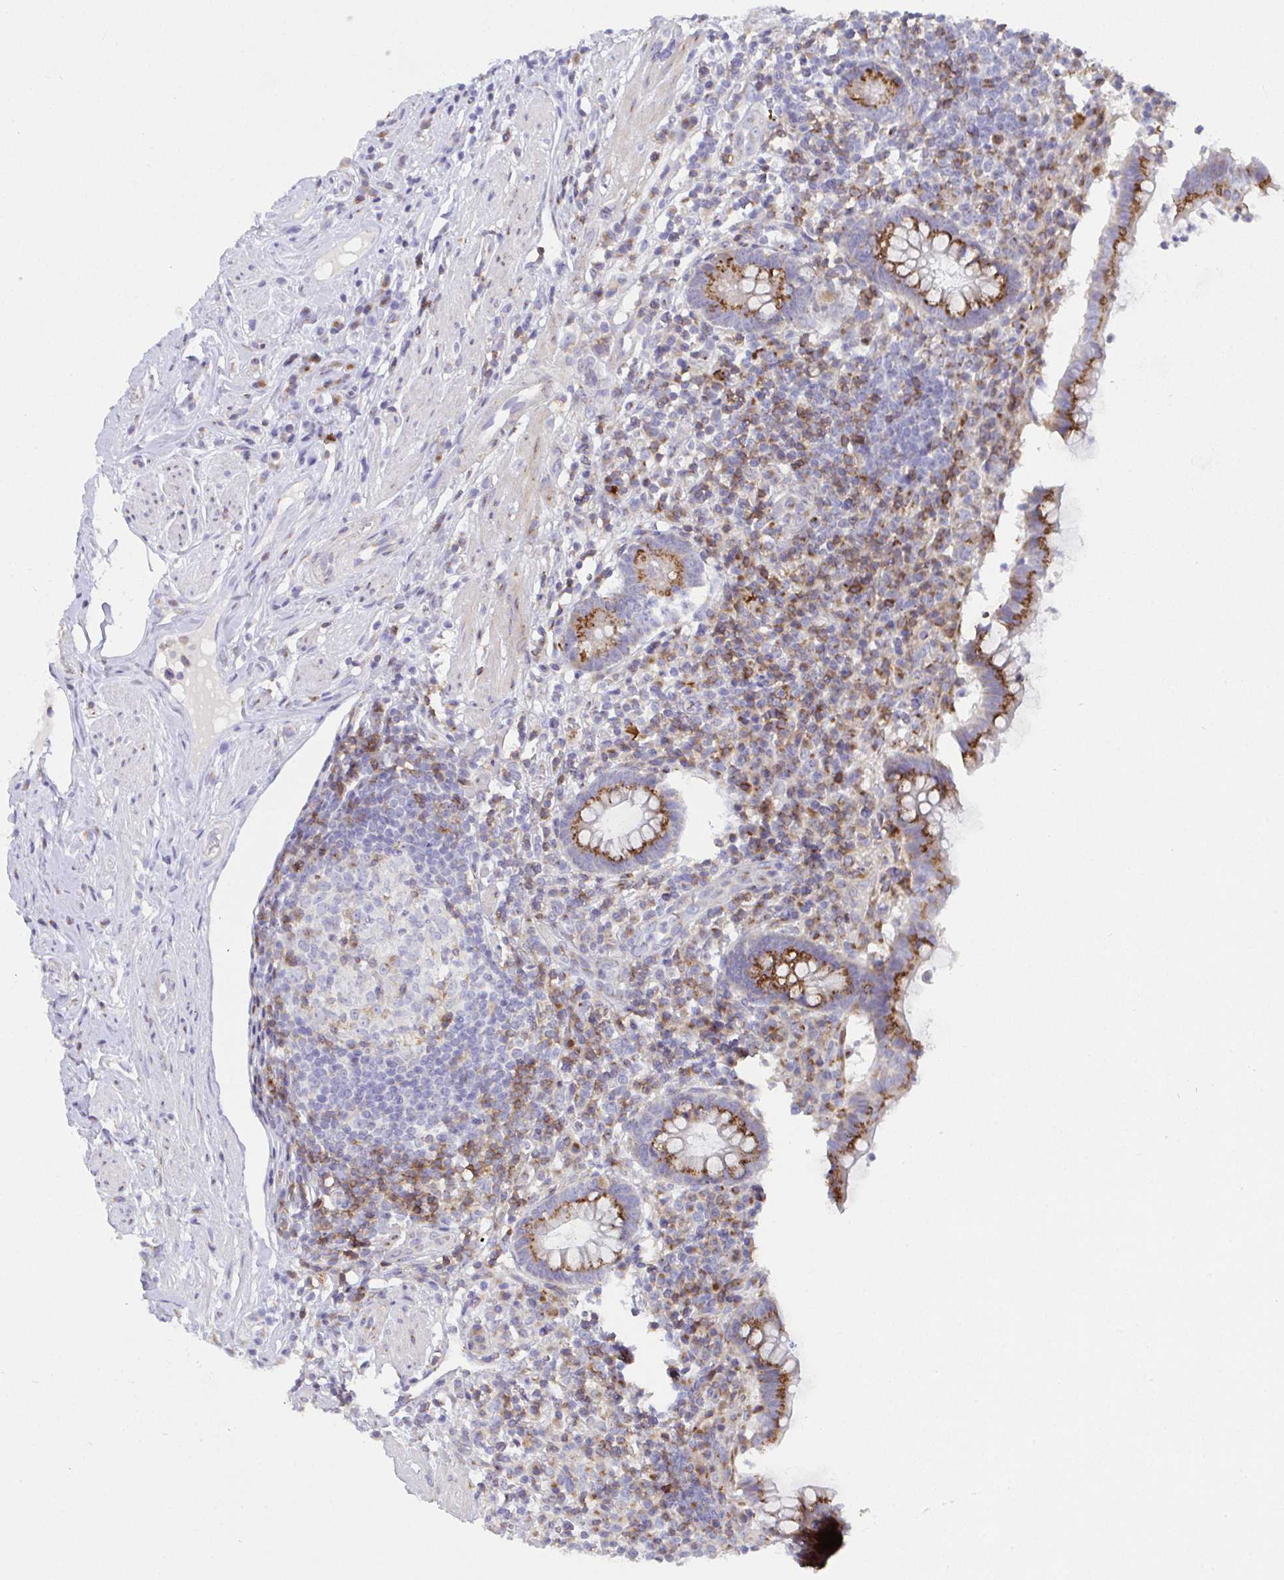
{"staining": {"intensity": "strong", "quantity": ">75%", "location": "cytoplasmic/membranous"}, "tissue": "appendix", "cell_type": "Glandular cells", "image_type": "normal", "snomed": [{"axis": "morphology", "description": "Normal tissue, NOS"}, {"axis": "topography", "description": "Appendix"}], "caption": "Protein staining exhibits strong cytoplasmic/membranous staining in about >75% of glandular cells in unremarkable appendix.", "gene": "MIA3", "patient": {"sex": "female", "age": 56}}